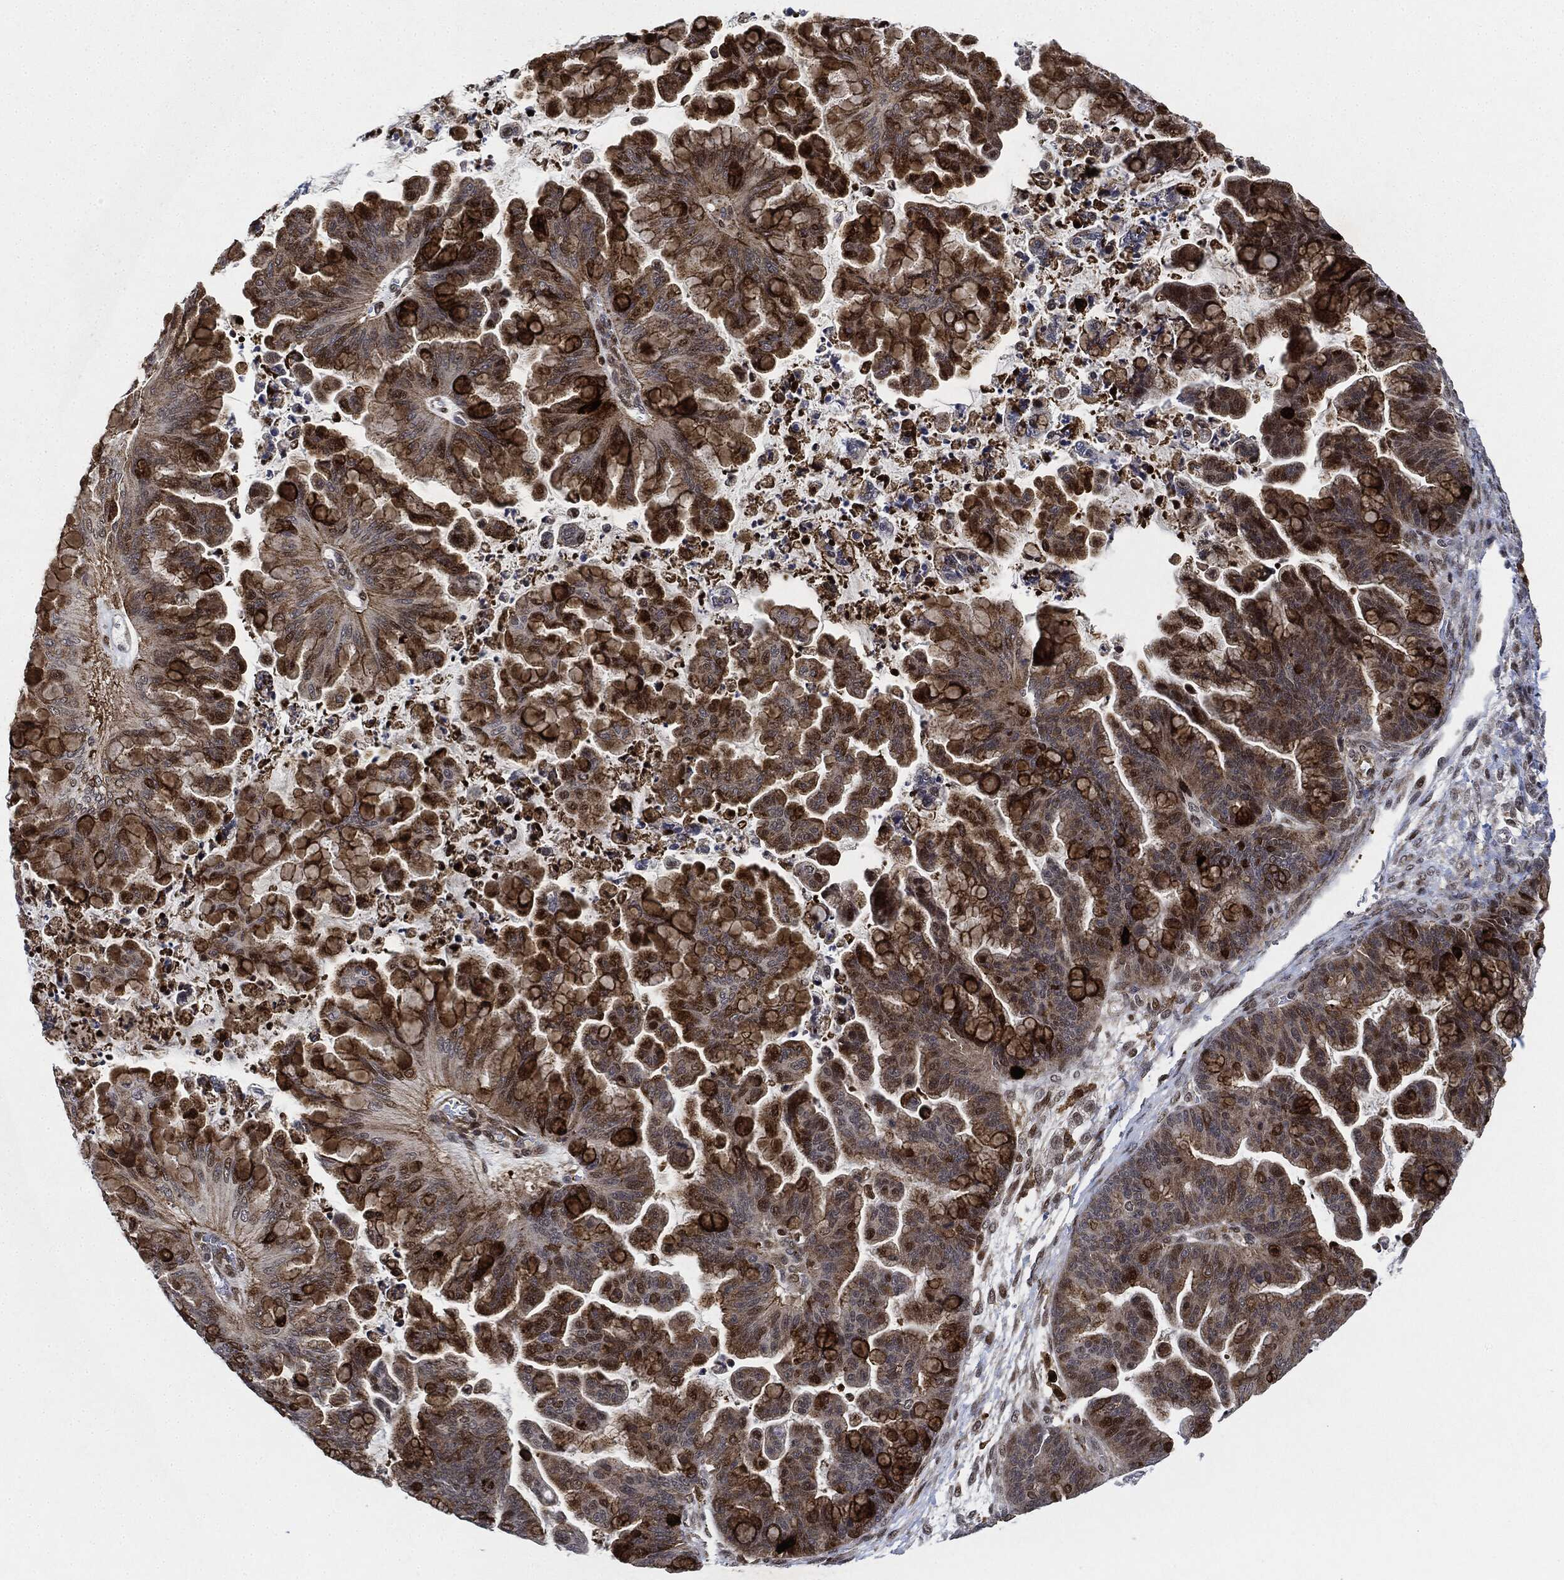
{"staining": {"intensity": "moderate", "quantity": "25%-75%", "location": "cytoplasmic/membranous"}, "tissue": "ovarian cancer", "cell_type": "Tumor cells", "image_type": "cancer", "snomed": [{"axis": "morphology", "description": "Cystadenocarcinoma, mucinous, NOS"}, {"axis": "topography", "description": "Ovary"}], "caption": "High-power microscopy captured an IHC photomicrograph of ovarian cancer, revealing moderate cytoplasmic/membranous positivity in about 25%-75% of tumor cells. Ihc stains the protein of interest in brown and the nuclei are stained blue.", "gene": "NANOS3", "patient": {"sex": "female", "age": 67}}